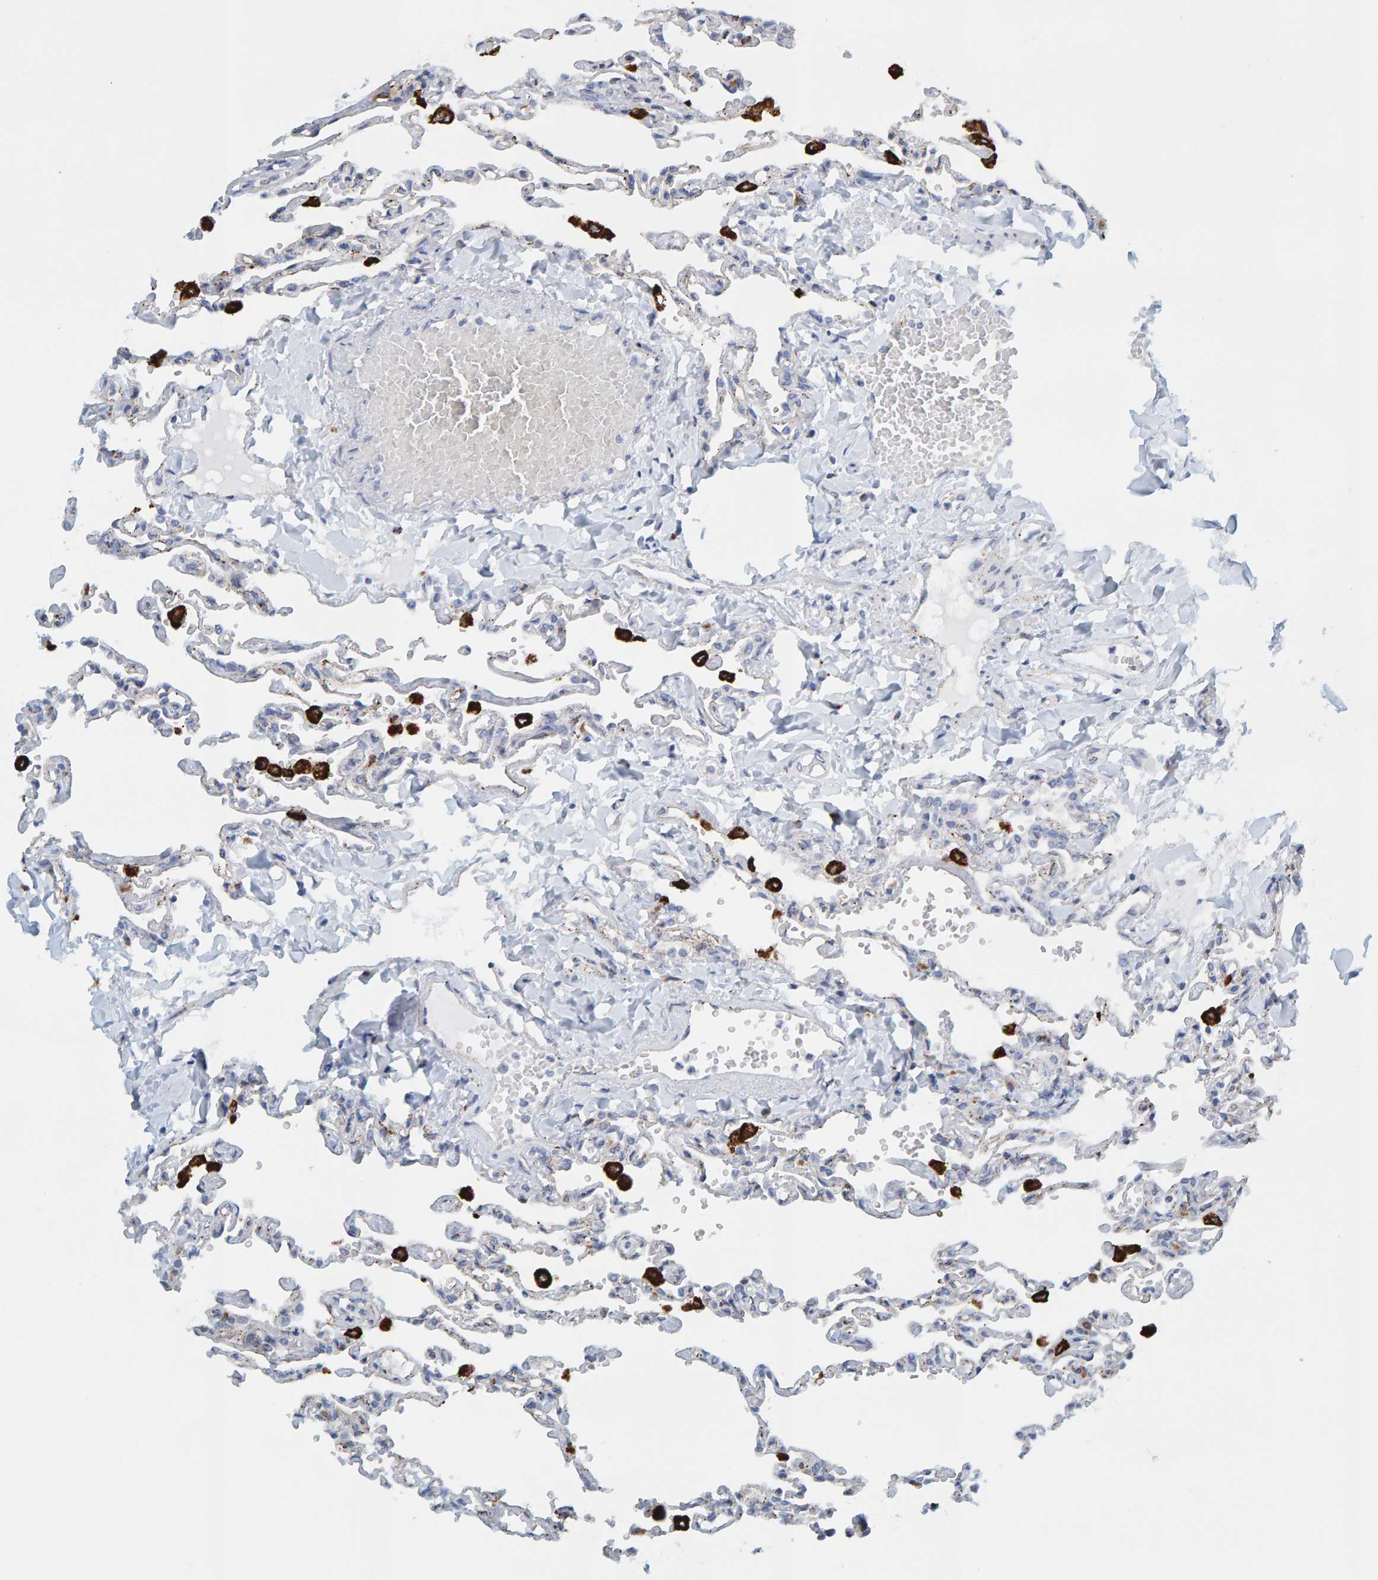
{"staining": {"intensity": "negative", "quantity": "none", "location": "none"}, "tissue": "lung", "cell_type": "Alveolar cells", "image_type": "normal", "snomed": [{"axis": "morphology", "description": "Normal tissue, NOS"}, {"axis": "topography", "description": "Lung"}], "caption": "Image shows no protein expression in alveolar cells of unremarkable lung.", "gene": "BIN3", "patient": {"sex": "male", "age": 21}}